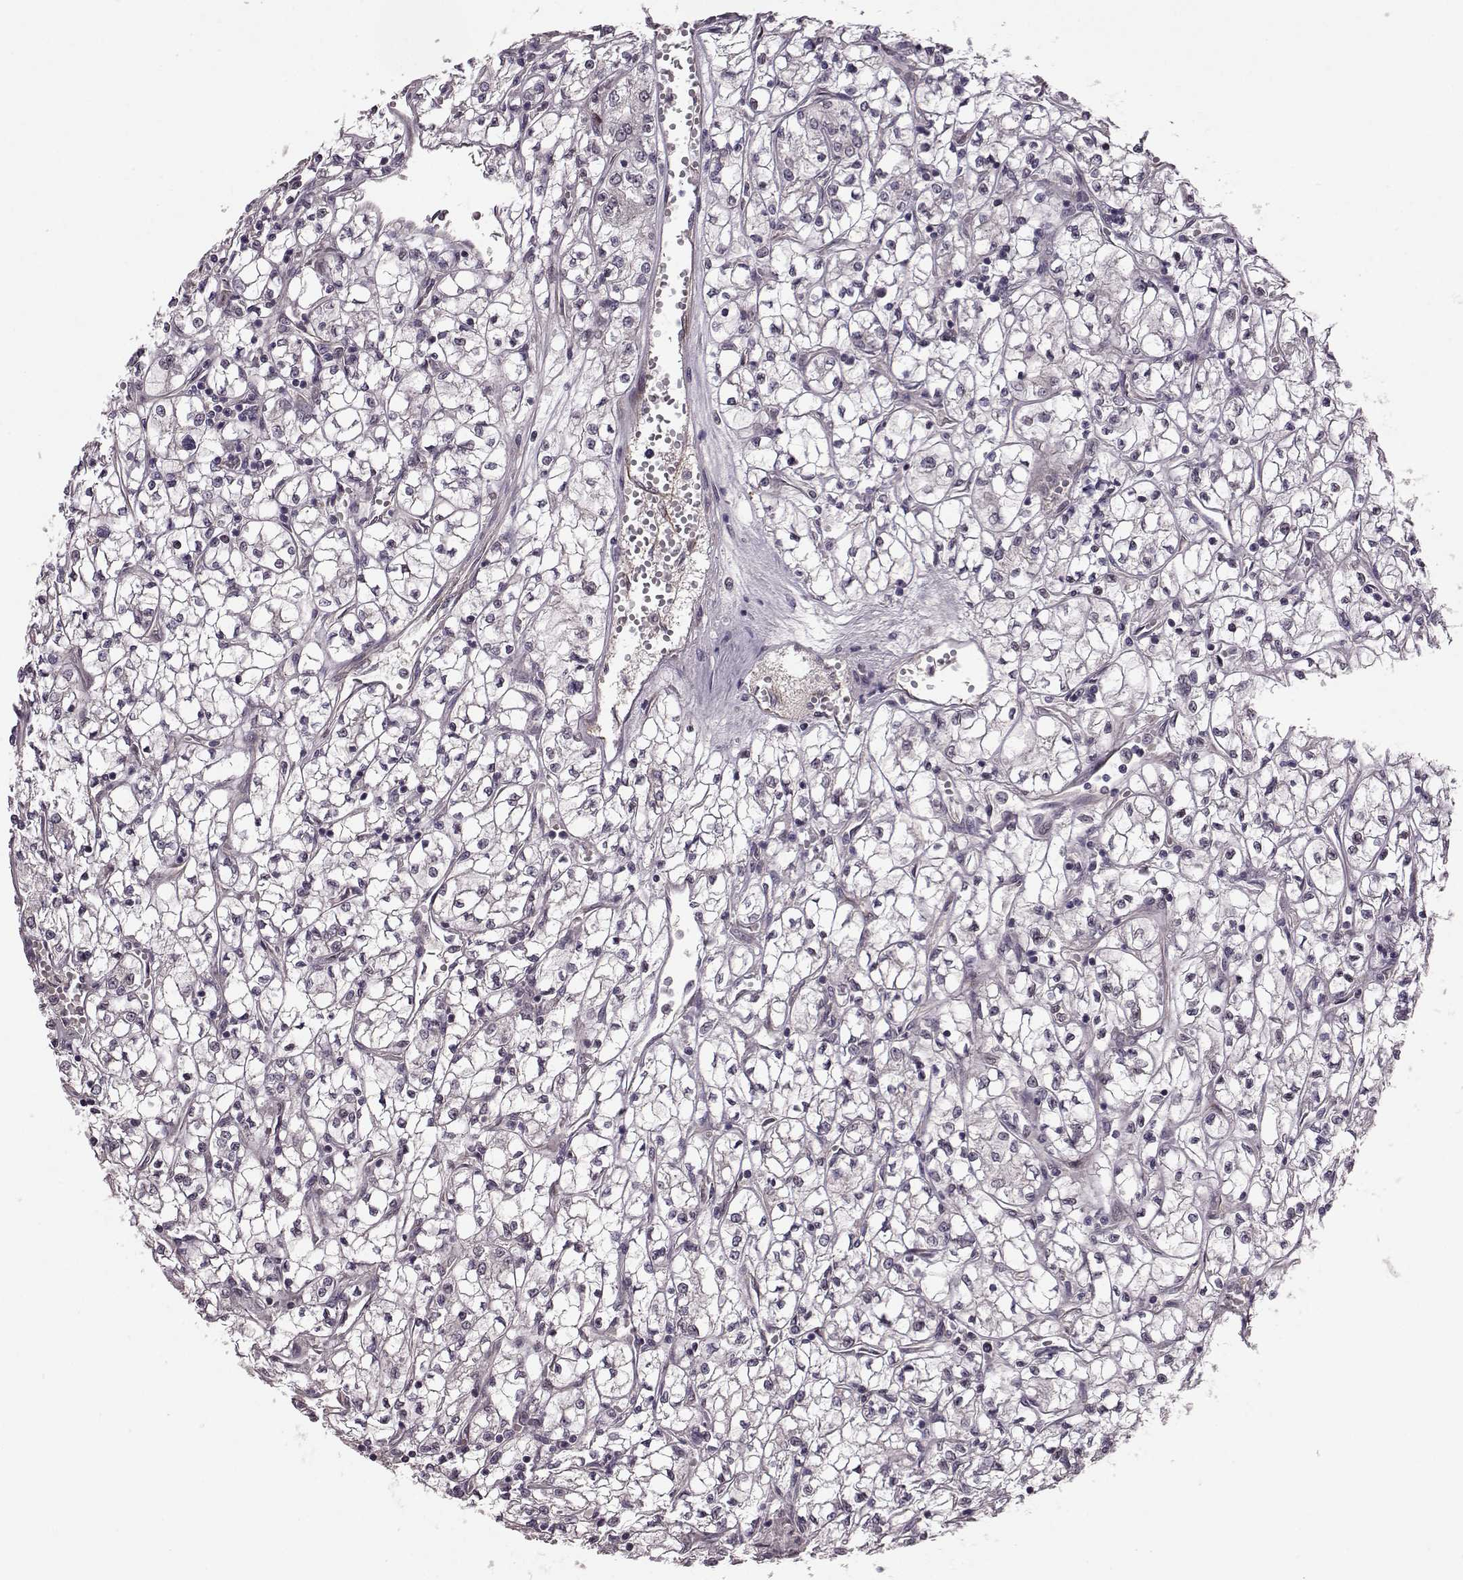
{"staining": {"intensity": "negative", "quantity": "none", "location": "none"}, "tissue": "renal cancer", "cell_type": "Tumor cells", "image_type": "cancer", "snomed": [{"axis": "morphology", "description": "Adenocarcinoma, NOS"}, {"axis": "topography", "description": "Kidney"}], "caption": "This is an immunohistochemistry (IHC) micrograph of human adenocarcinoma (renal). There is no positivity in tumor cells.", "gene": "SYNPO", "patient": {"sex": "female", "age": 64}}